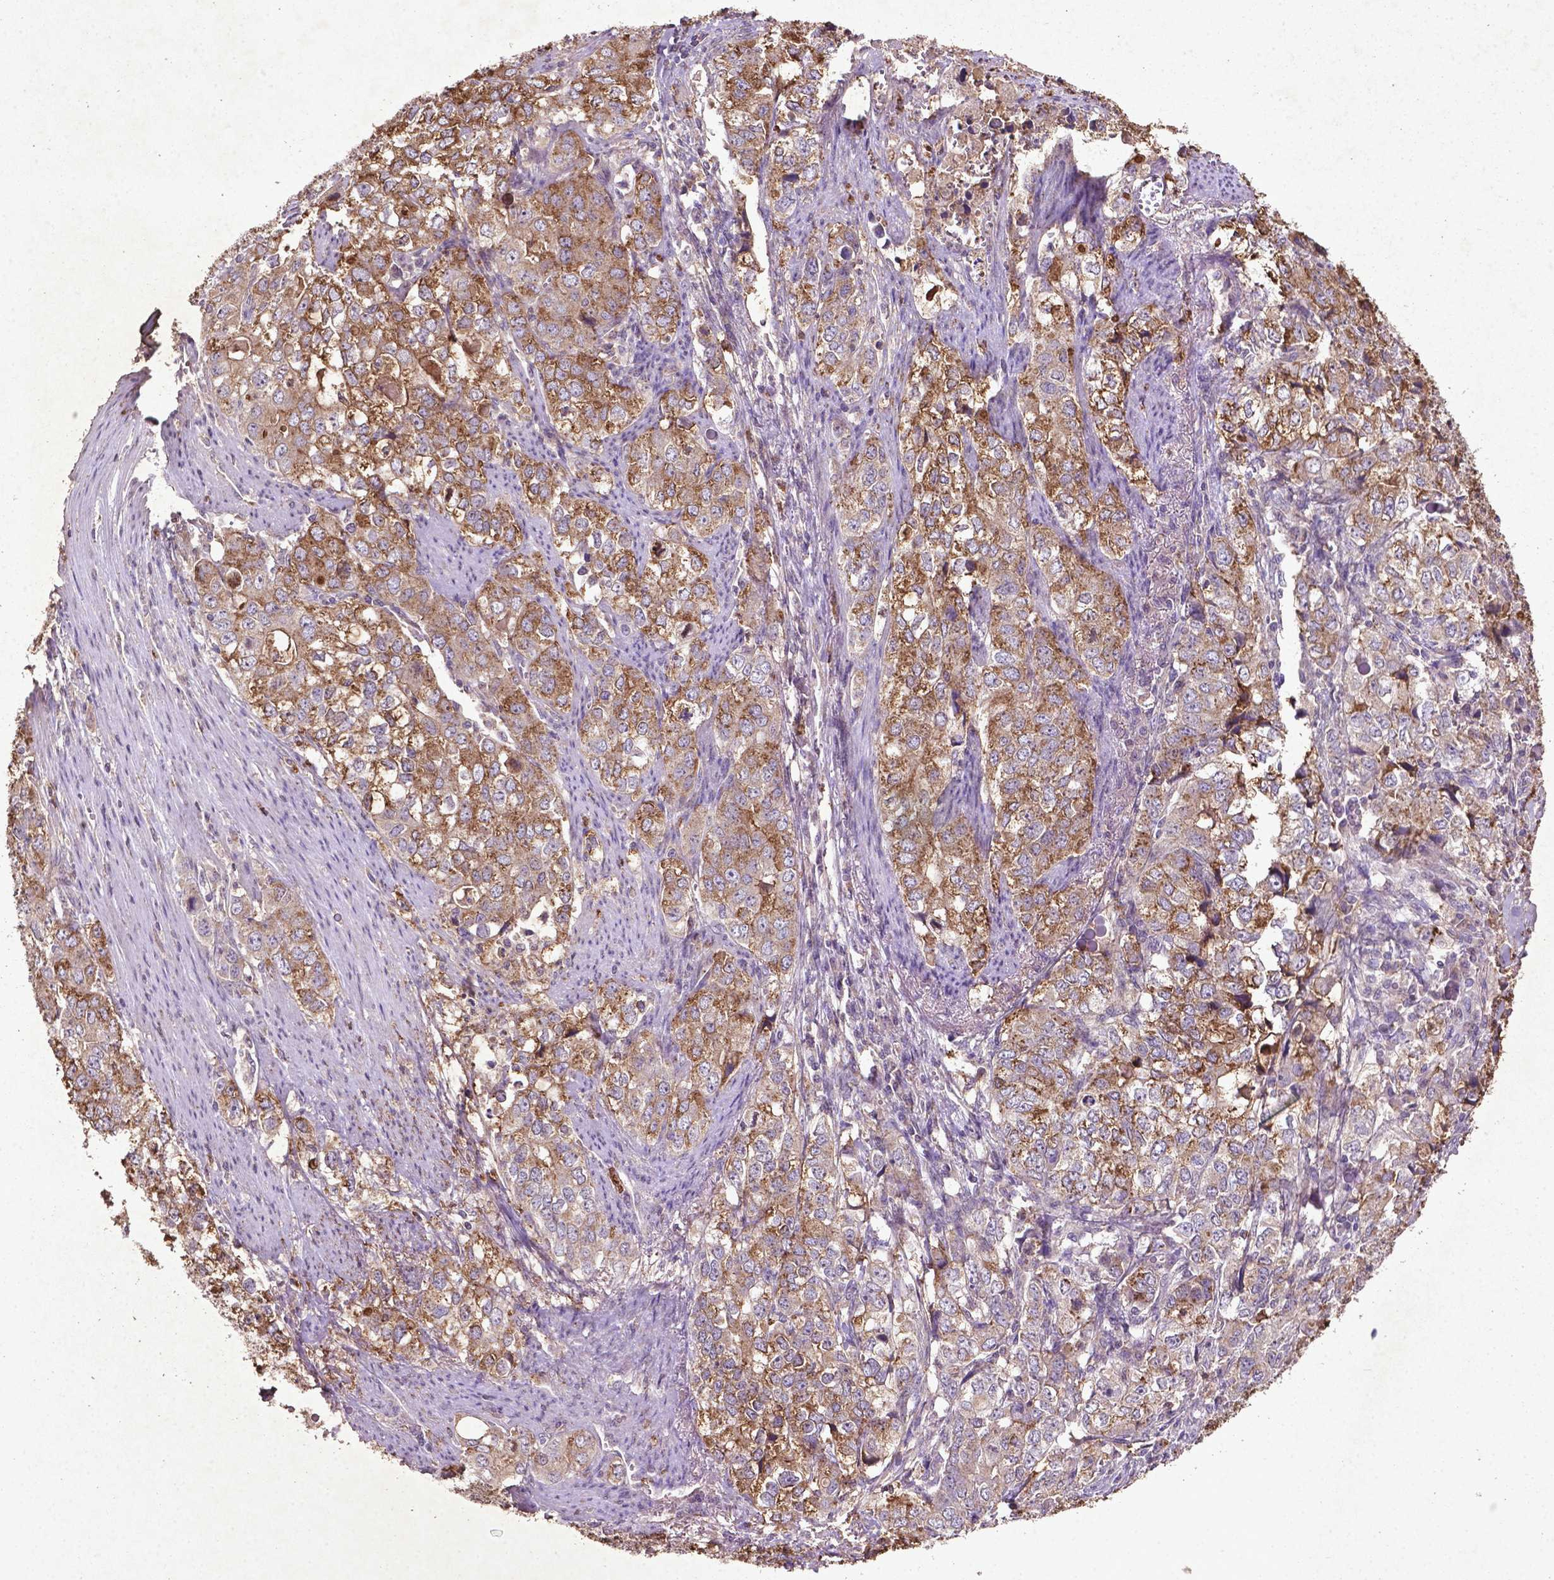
{"staining": {"intensity": "moderate", "quantity": "25%-75%", "location": "cytoplasmic/membranous"}, "tissue": "stomach cancer", "cell_type": "Tumor cells", "image_type": "cancer", "snomed": [{"axis": "morphology", "description": "Adenocarcinoma, NOS"}, {"axis": "topography", "description": "Stomach, lower"}], "caption": "IHC image of stomach cancer (adenocarcinoma) stained for a protein (brown), which reveals medium levels of moderate cytoplasmic/membranous expression in approximately 25%-75% of tumor cells.", "gene": "MTOR", "patient": {"sex": "female", "age": 72}}